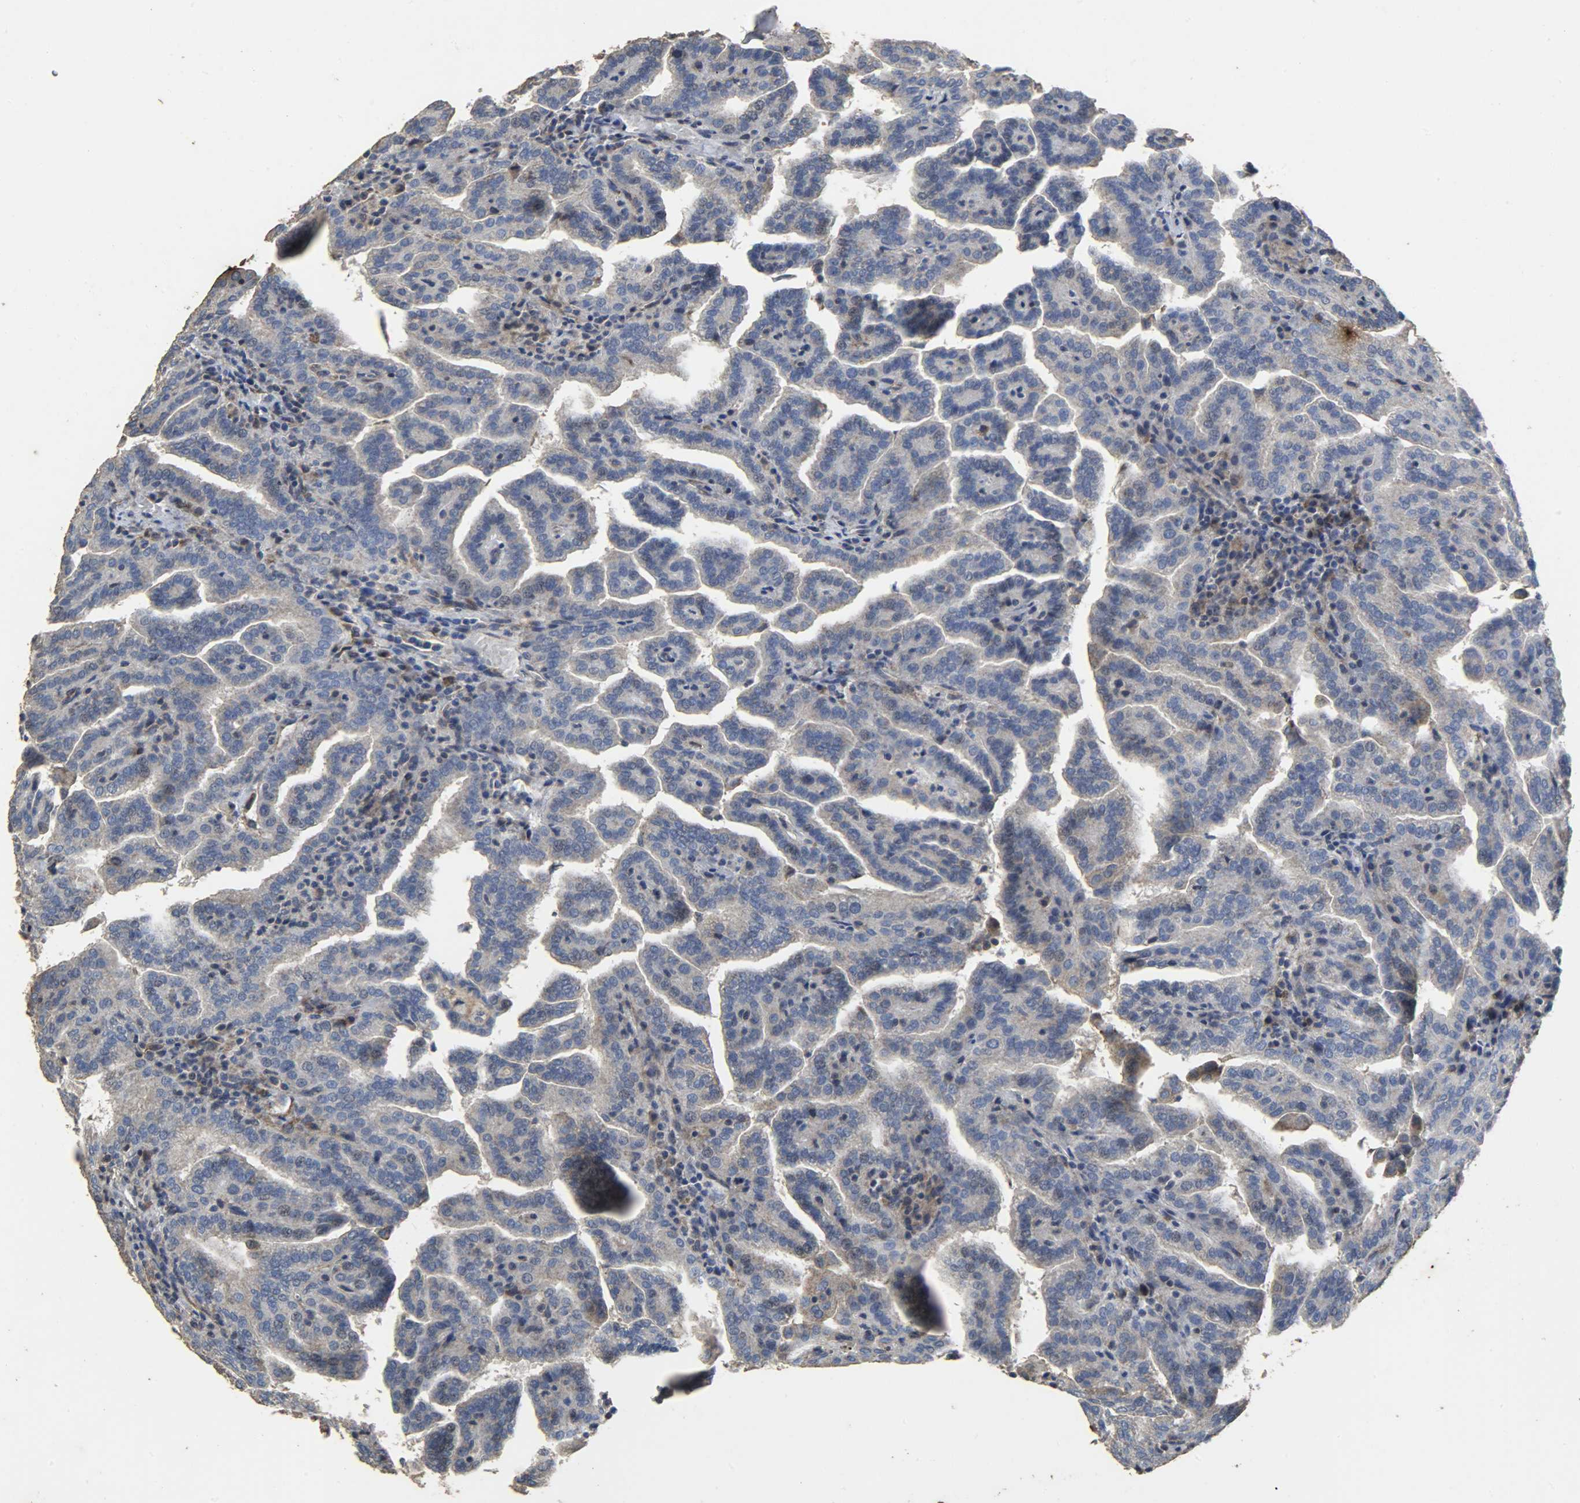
{"staining": {"intensity": "negative", "quantity": "none", "location": "none"}, "tissue": "renal cancer", "cell_type": "Tumor cells", "image_type": "cancer", "snomed": [{"axis": "morphology", "description": "Adenocarcinoma, NOS"}, {"axis": "topography", "description": "Kidney"}], "caption": "IHC micrograph of neoplastic tissue: renal cancer stained with DAB displays no significant protein positivity in tumor cells. (Brightfield microscopy of DAB (3,3'-diaminobenzidine) IHC at high magnification).", "gene": "TPM4", "patient": {"sex": "male", "age": 61}}